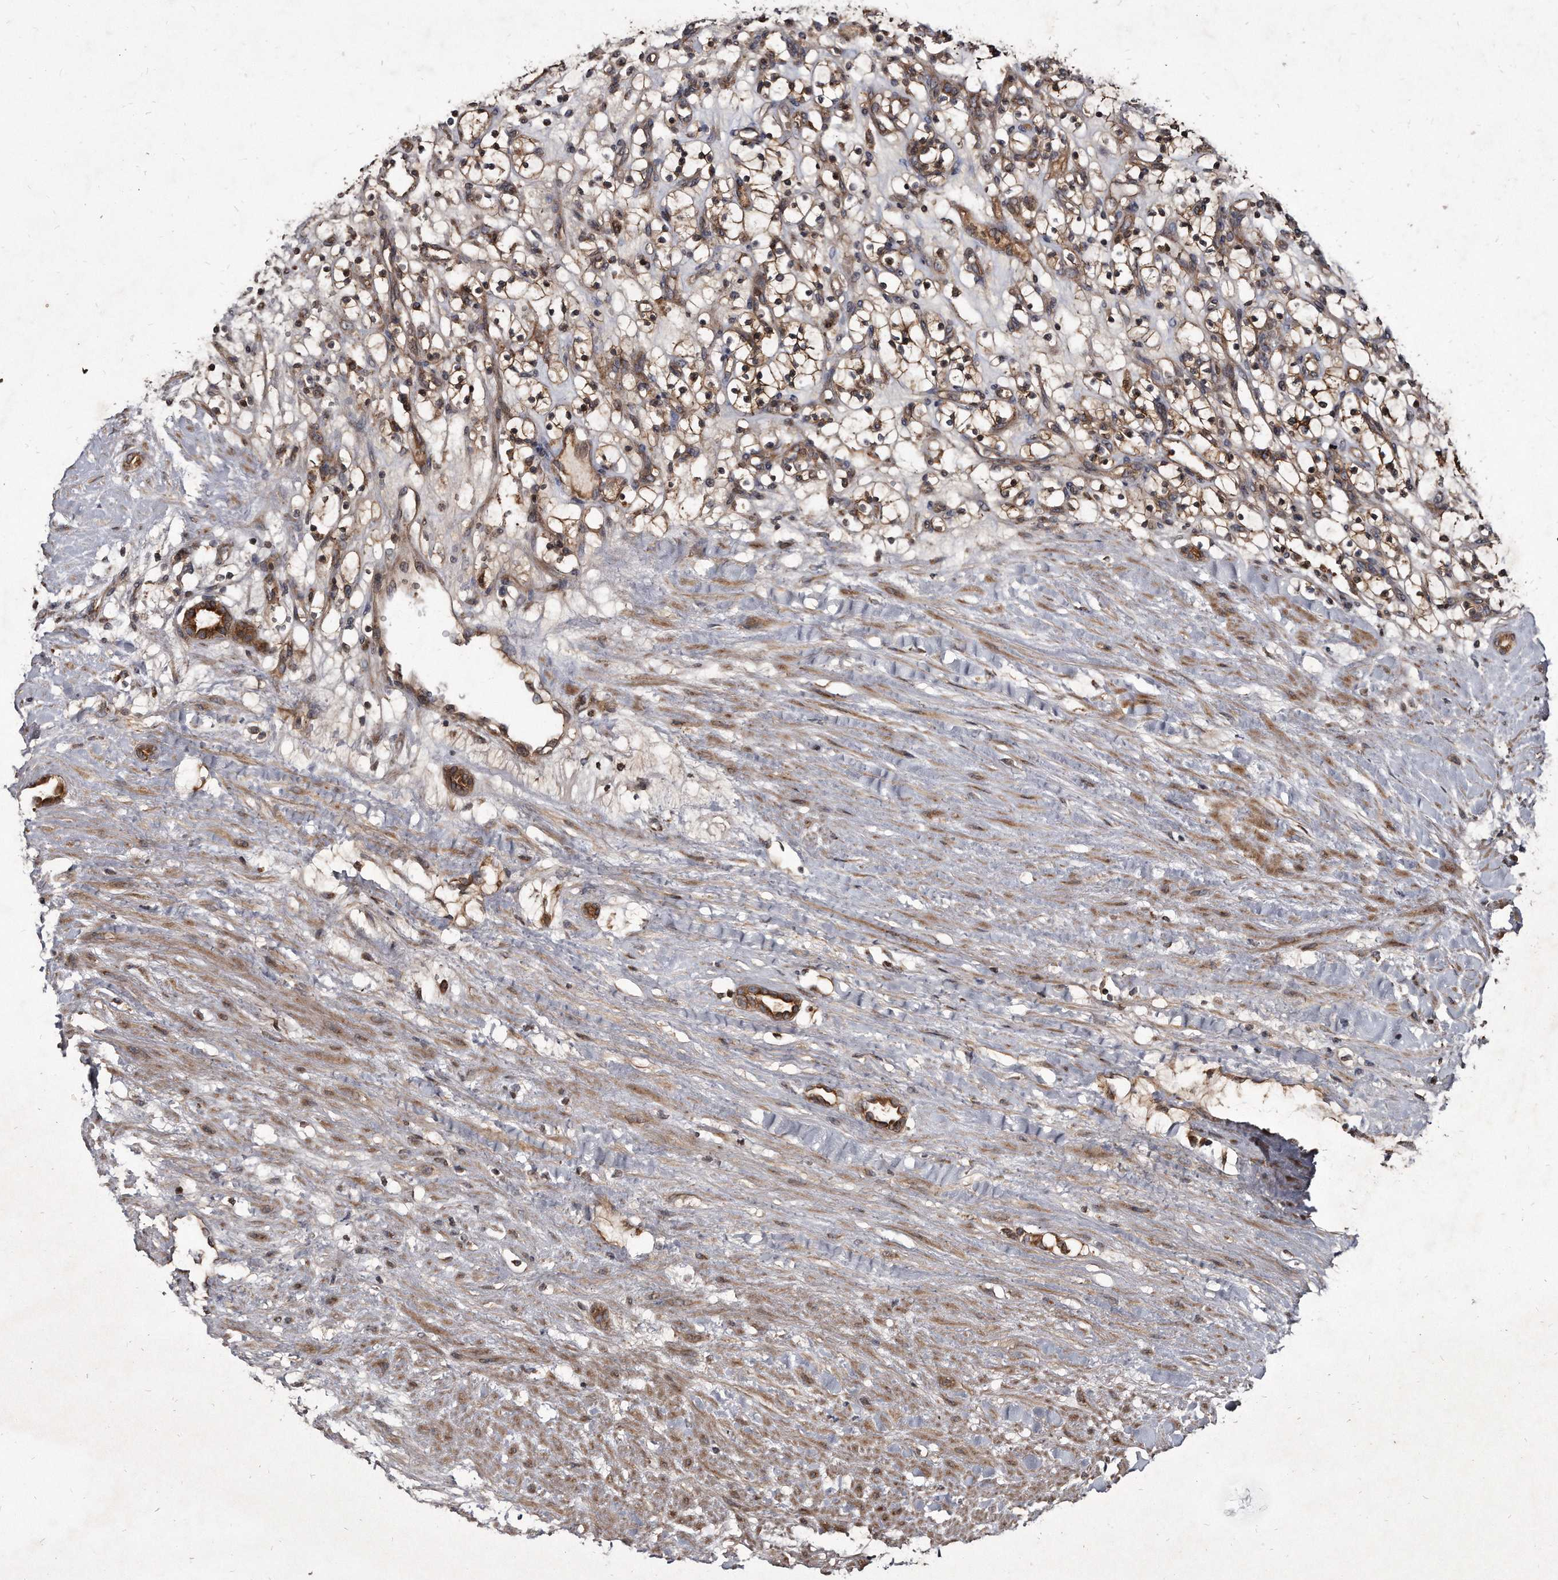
{"staining": {"intensity": "weak", "quantity": ">75%", "location": "cytoplasmic/membranous"}, "tissue": "renal cancer", "cell_type": "Tumor cells", "image_type": "cancer", "snomed": [{"axis": "morphology", "description": "Adenocarcinoma, NOS"}, {"axis": "topography", "description": "Kidney"}], "caption": "This image reveals IHC staining of renal adenocarcinoma, with low weak cytoplasmic/membranous expression in about >75% of tumor cells.", "gene": "FAM136A", "patient": {"sex": "female", "age": 57}}